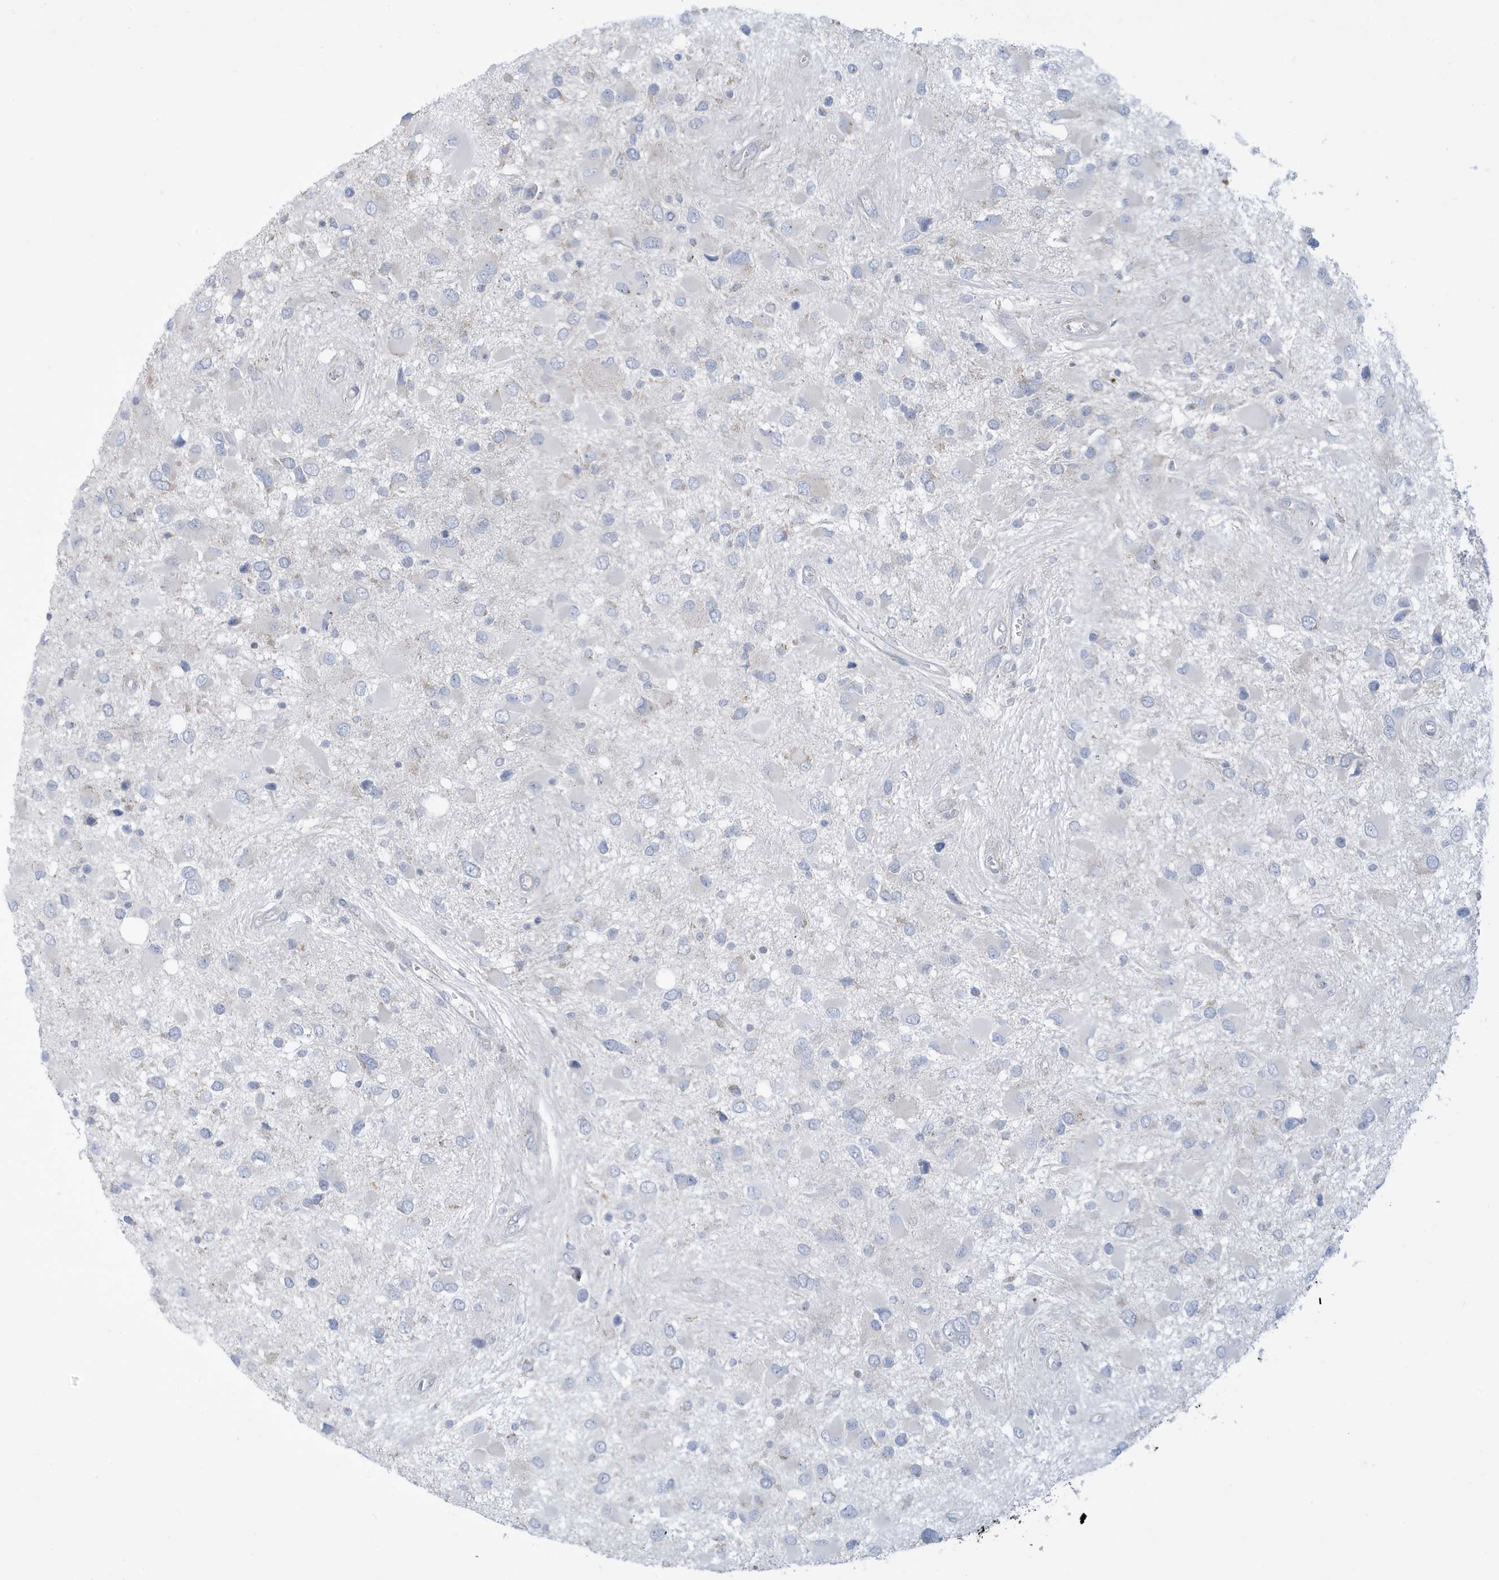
{"staining": {"intensity": "negative", "quantity": "none", "location": "none"}, "tissue": "glioma", "cell_type": "Tumor cells", "image_type": "cancer", "snomed": [{"axis": "morphology", "description": "Glioma, malignant, High grade"}, {"axis": "topography", "description": "Brain"}], "caption": "Tumor cells are negative for brown protein staining in glioma.", "gene": "SLAMF9", "patient": {"sex": "male", "age": 53}}